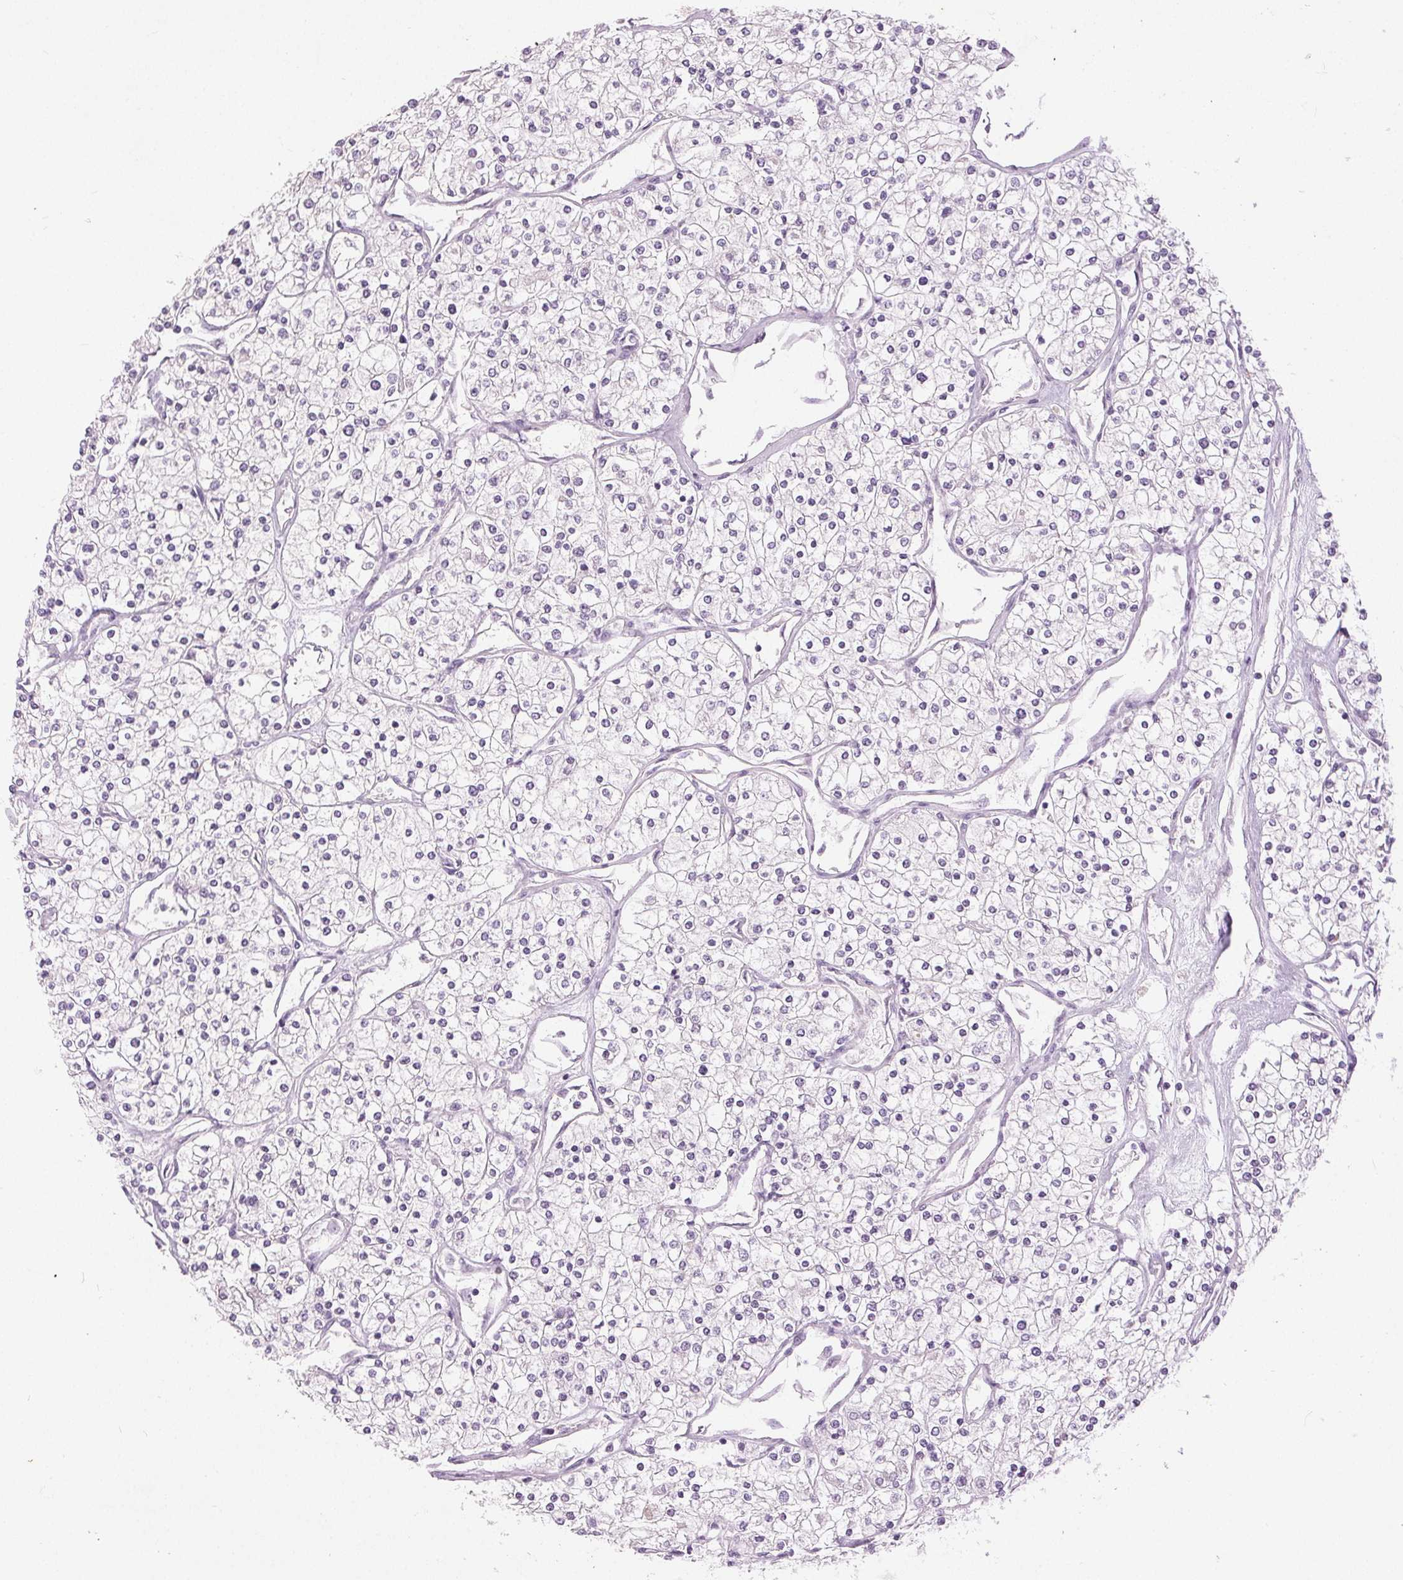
{"staining": {"intensity": "negative", "quantity": "none", "location": "none"}, "tissue": "renal cancer", "cell_type": "Tumor cells", "image_type": "cancer", "snomed": [{"axis": "morphology", "description": "Adenocarcinoma, NOS"}, {"axis": "topography", "description": "Kidney"}], "caption": "Tumor cells show no significant positivity in renal cancer (adenocarcinoma).", "gene": "DSG3", "patient": {"sex": "male", "age": 80}}